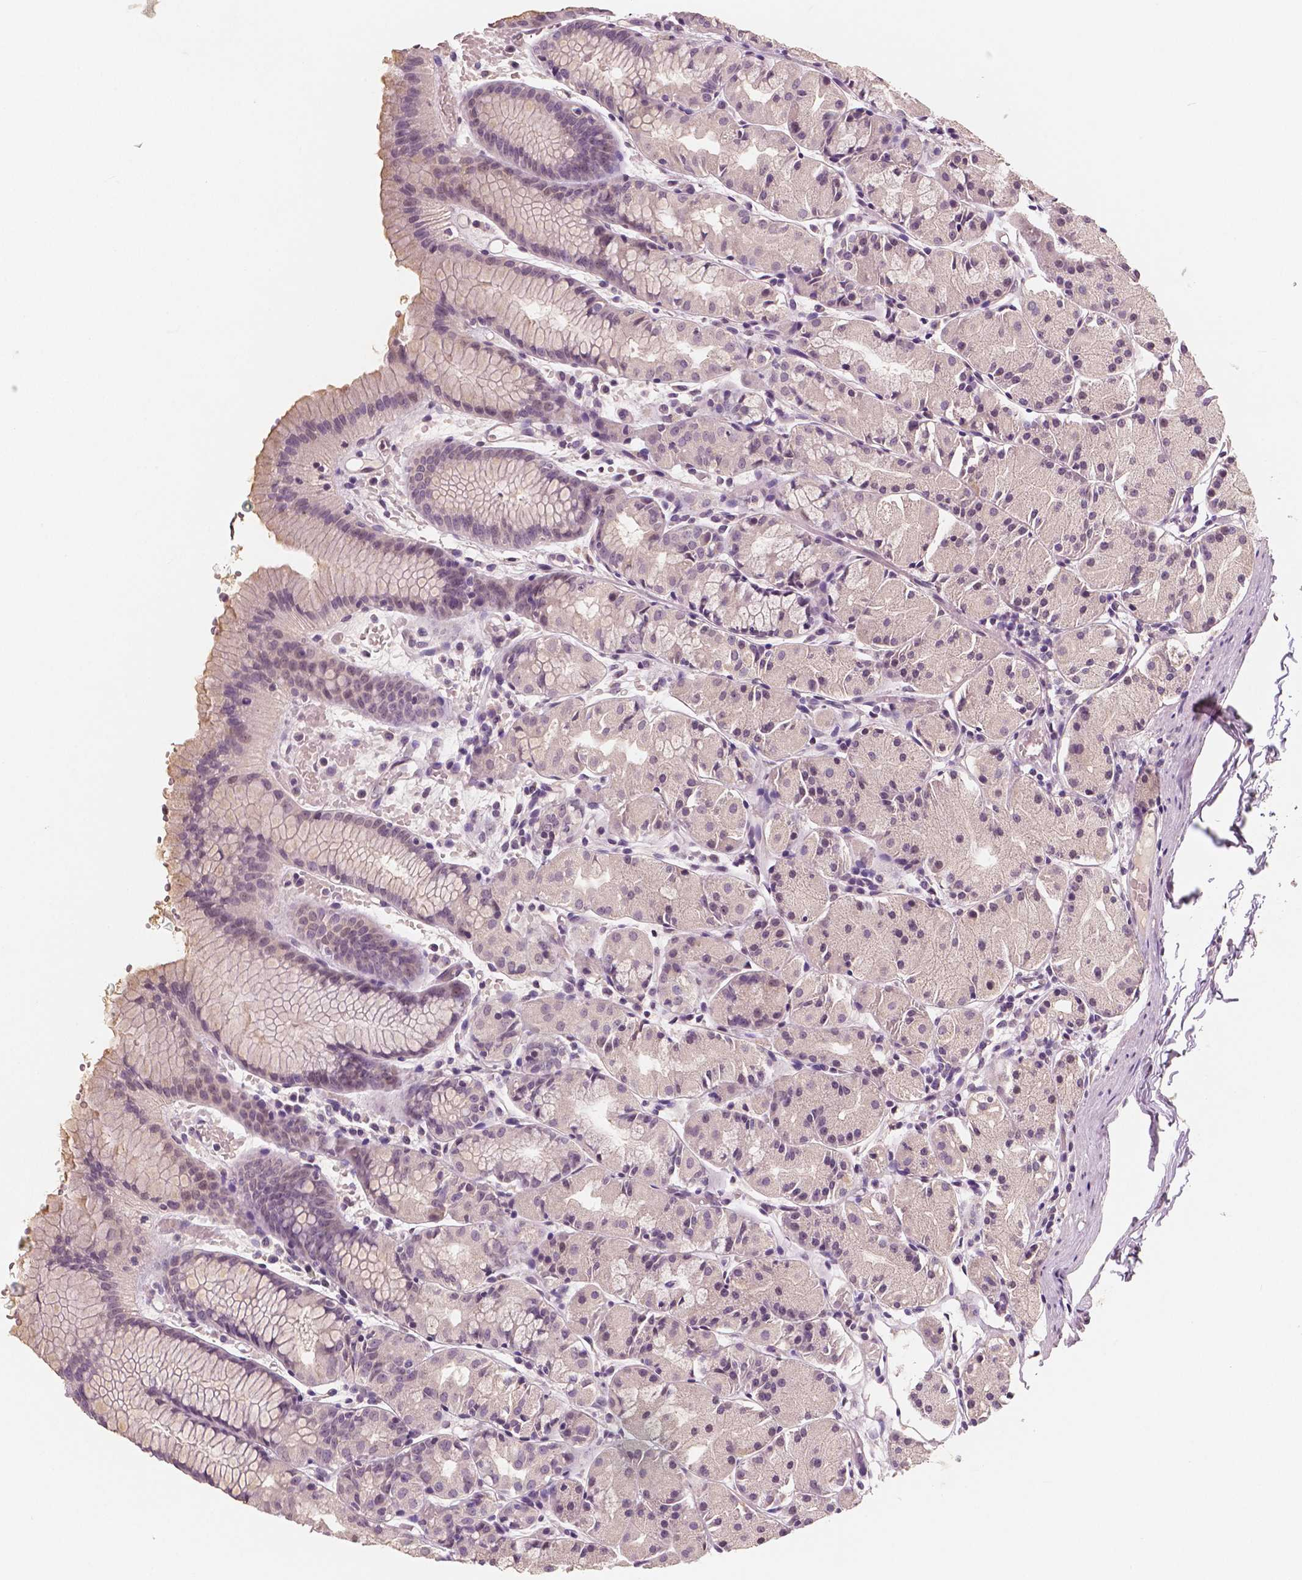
{"staining": {"intensity": "negative", "quantity": "none", "location": "none"}, "tissue": "stomach", "cell_type": "Glandular cells", "image_type": "normal", "snomed": [{"axis": "morphology", "description": "Normal tissue, NOS"}, {"axis": "topography", "description": "Stomach, upper"}], "caption": "Immunohistochemical staining of normal human stomach shows no significant staining in glandular cells.", "gene": "RNASE7", "patient": {"sex": "male", "age": 47}}